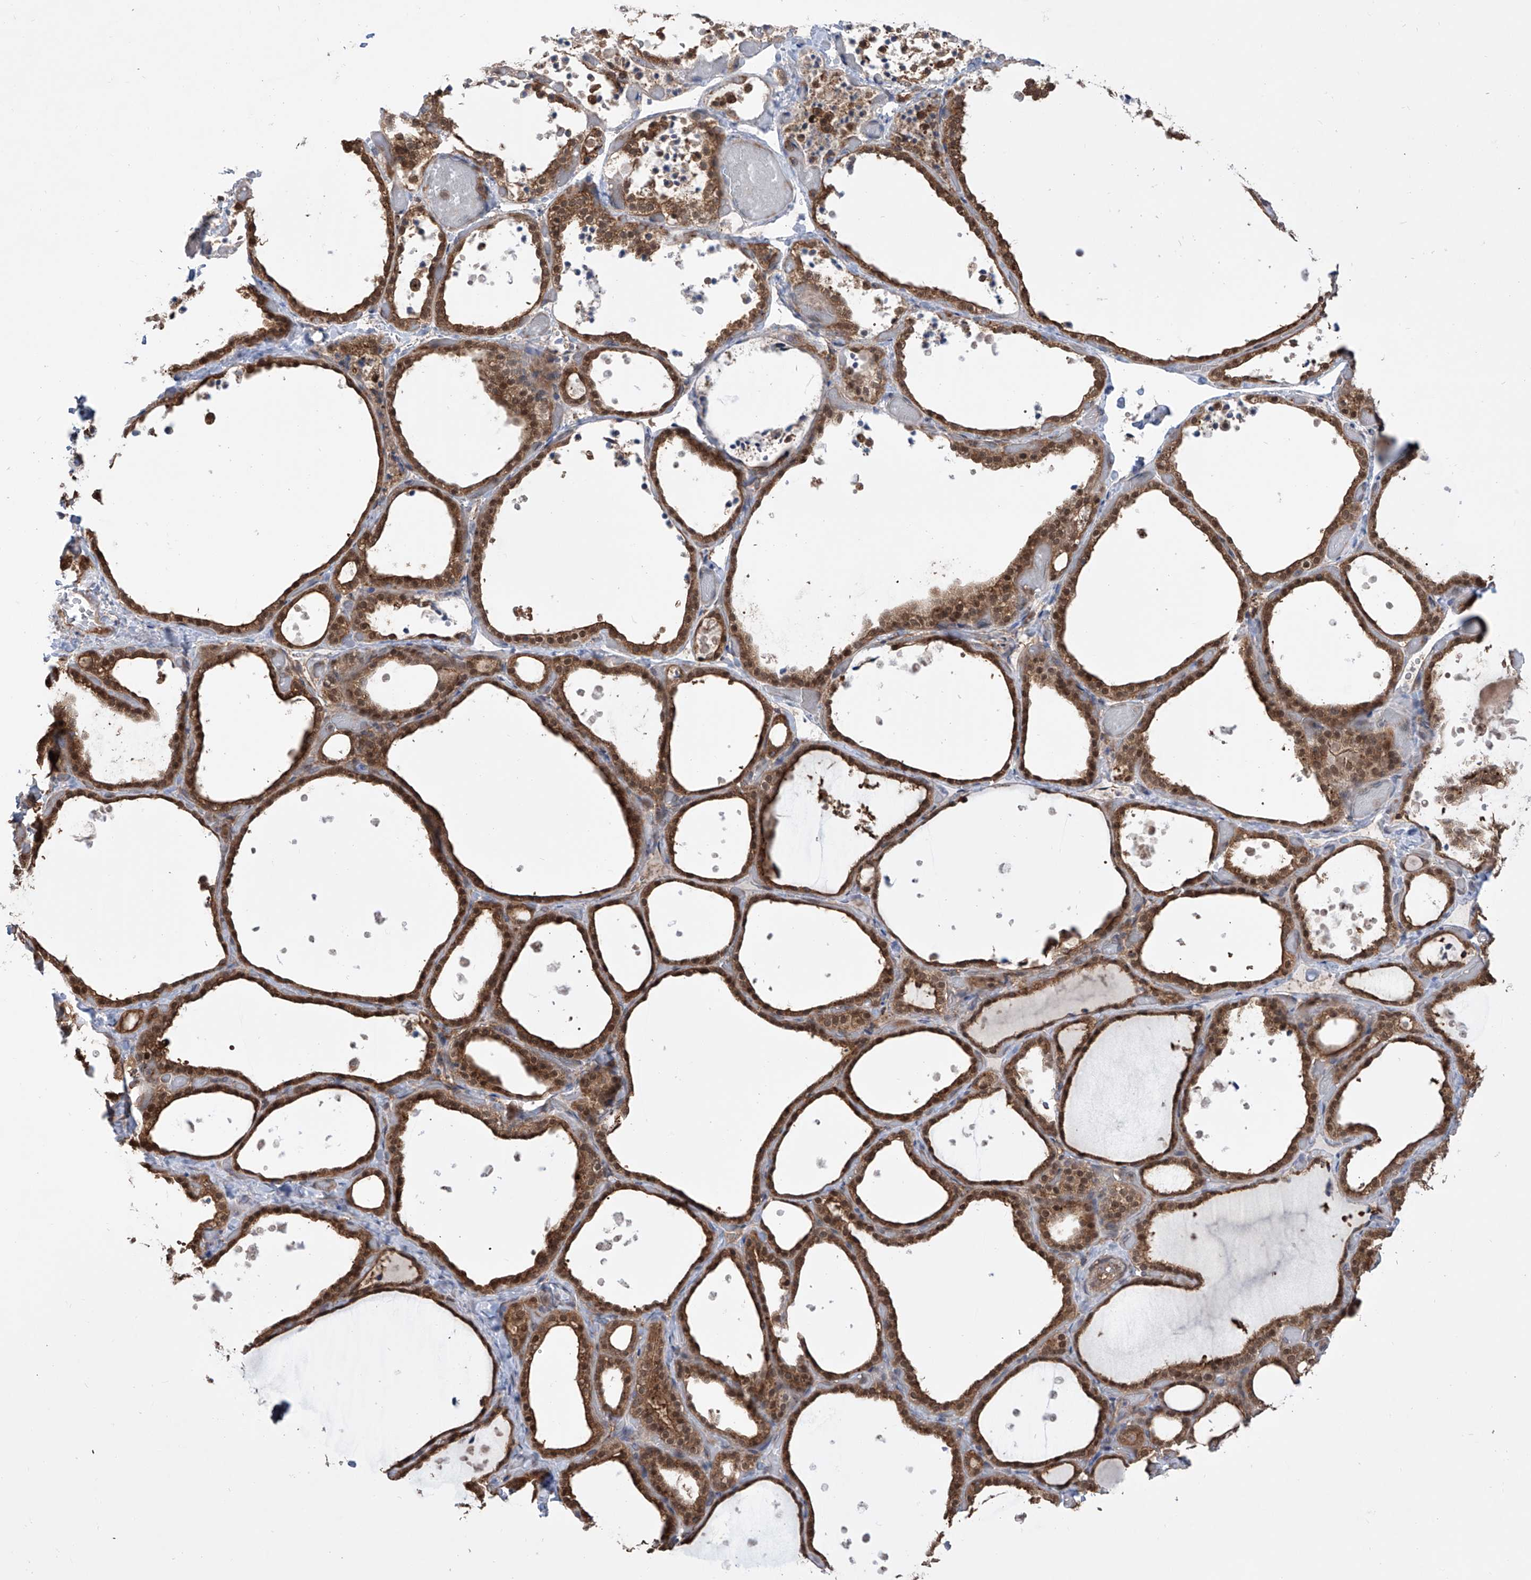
{"staining": {"intensity": "moderate", "quantity": ">75%", "location": "cytoplasmic/membranous,nuclear"}, "tissue": "thyroid gland", "cell_type": "Glandular cells", "image_type": "normal", "snomed": [{"axis": "morphology", "description": "Normal tissue, NOS"}, {"axis": "topography", "description": "Thyroid gland"}], "caption": "Protein staining demonstrates moderate cytoplasmic/membranous,nuclear expression in approximately >75% of glandular cells in normal thyroid gland. (DAB IHC with brightfield microscopy, high magnification).", "gene": "HOXC8", "patient": {"sex": "female", "age": 44}}